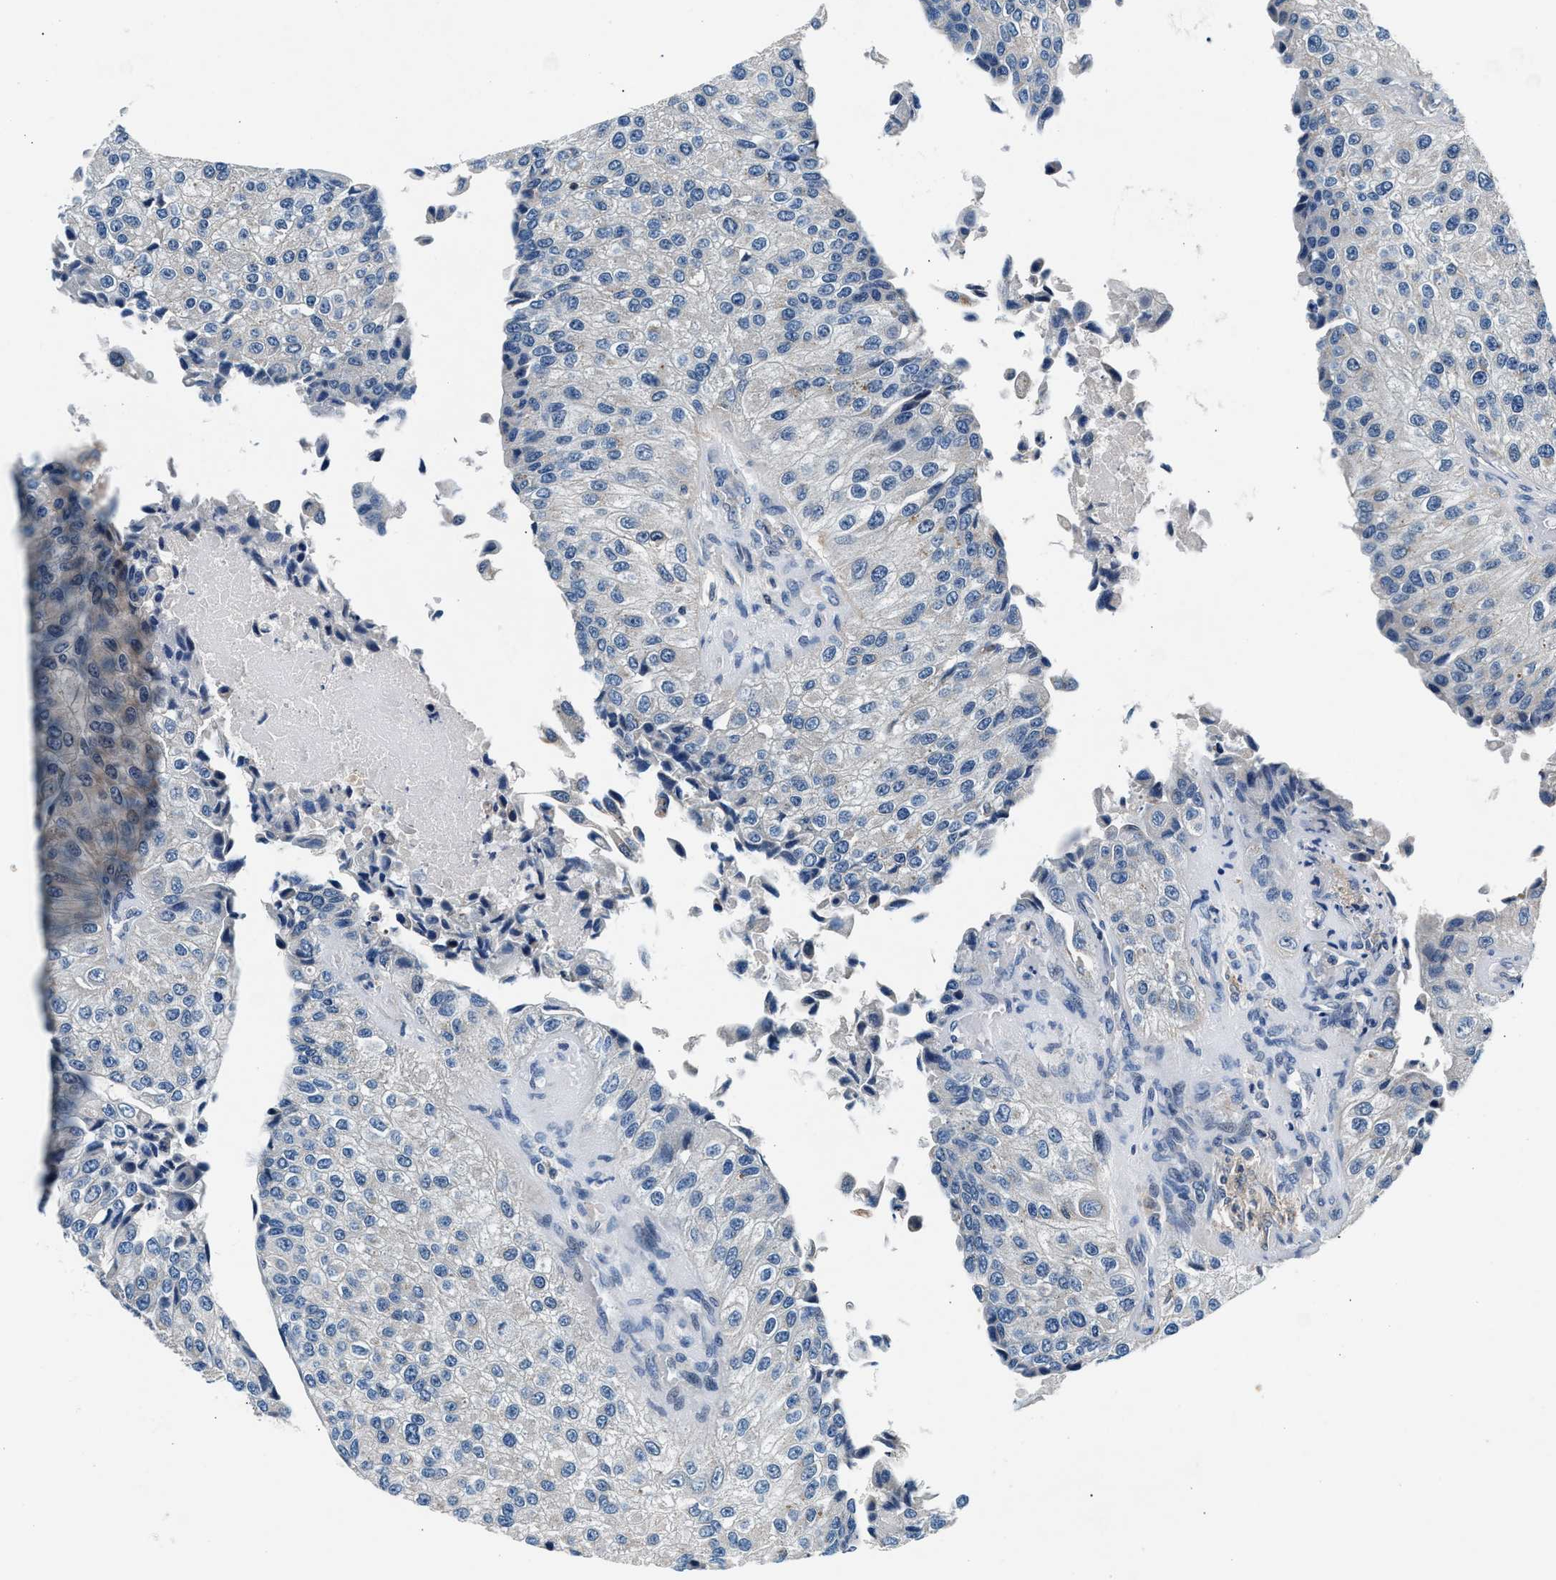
{"staining": {"intensity": "negative", "quantity": "none", "location": "none"}, "tissue": "urothelial cancer", "cell_type": "Tumor cells", "image_type": "cancer", "snomed": [{"axis": "morphology", "description": "Urothelial carcinoma, High grade"}, {"axis": "topography", "description": "Kidney"}, {"axis": "topography", "description": "Urinary bladder"}], "caption": "DAB (3,3'-diaminobenzidine) immunohistochemical staining of human urothelial cancer reveals no significant staining in tumor cells. Brightfield microscopy of IHC stained with DAB (brown) and hematoxylin (blue), captured at high magnification.", "gene": "DENND6B", "patient": {"sex": "male", "age": 77}}